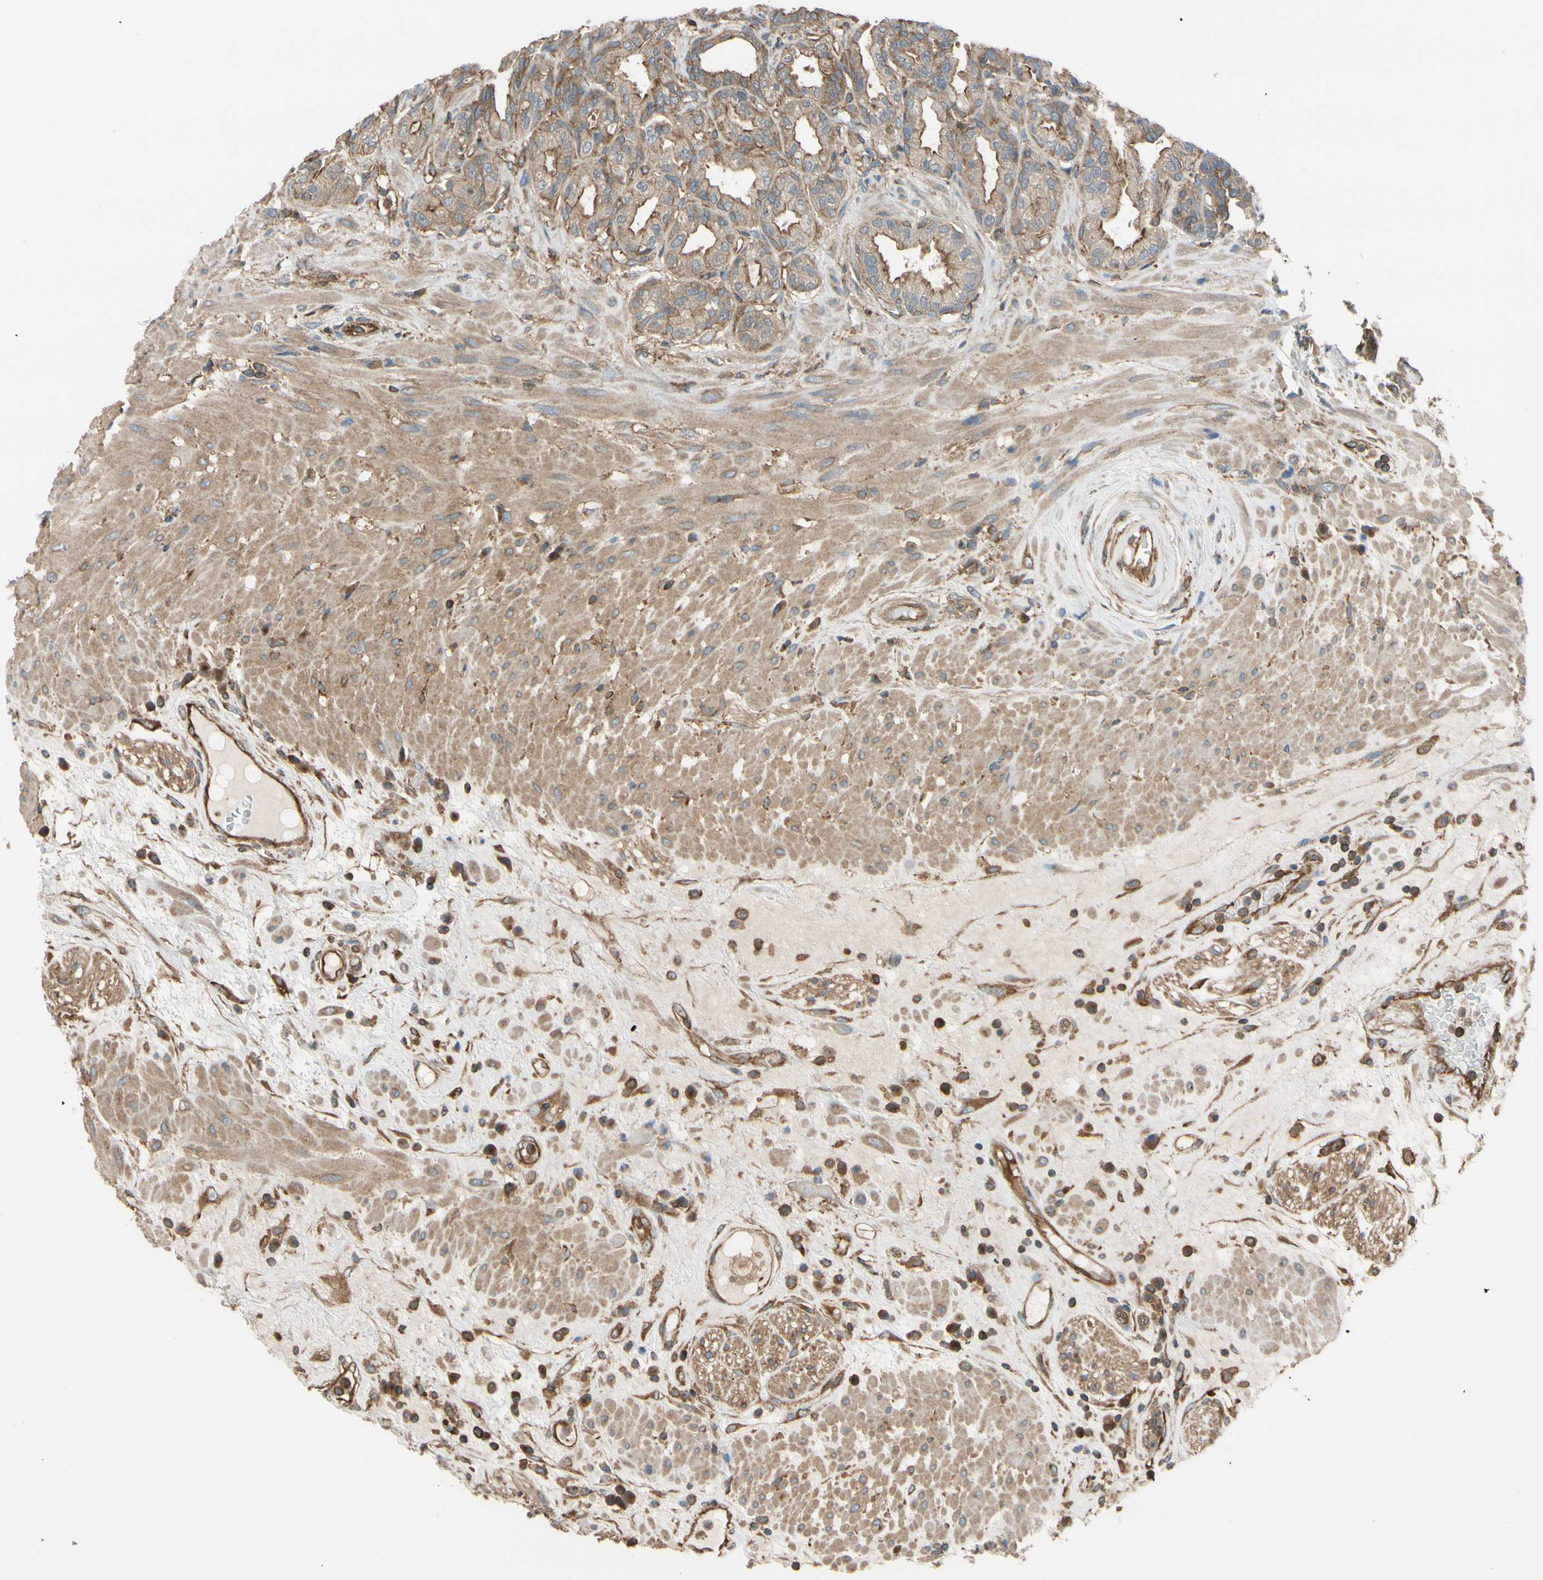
{"staining": {"intensity": "moderate", "quantity": "25%-75%", "location": "cytoplasmic/membranous"}, "tissue": "seminal vesicle", "cell_type": "Glandular cells", "image_type": "normal", "snomed": [{"axis": "morphology", "description": "Normal tissue, NOS"}, {"axis": "topography", "description": "Seminal veicle"}], "caption": "Approximately 25%-75% of glandular cells in benign human seminal vesicle reveal moderate cytoplasmic/membranous protein positivity as visualized by brown immunohistochemical staining.", "gene": "EPS15", "patient": {"sex": "male", "age": 61}}